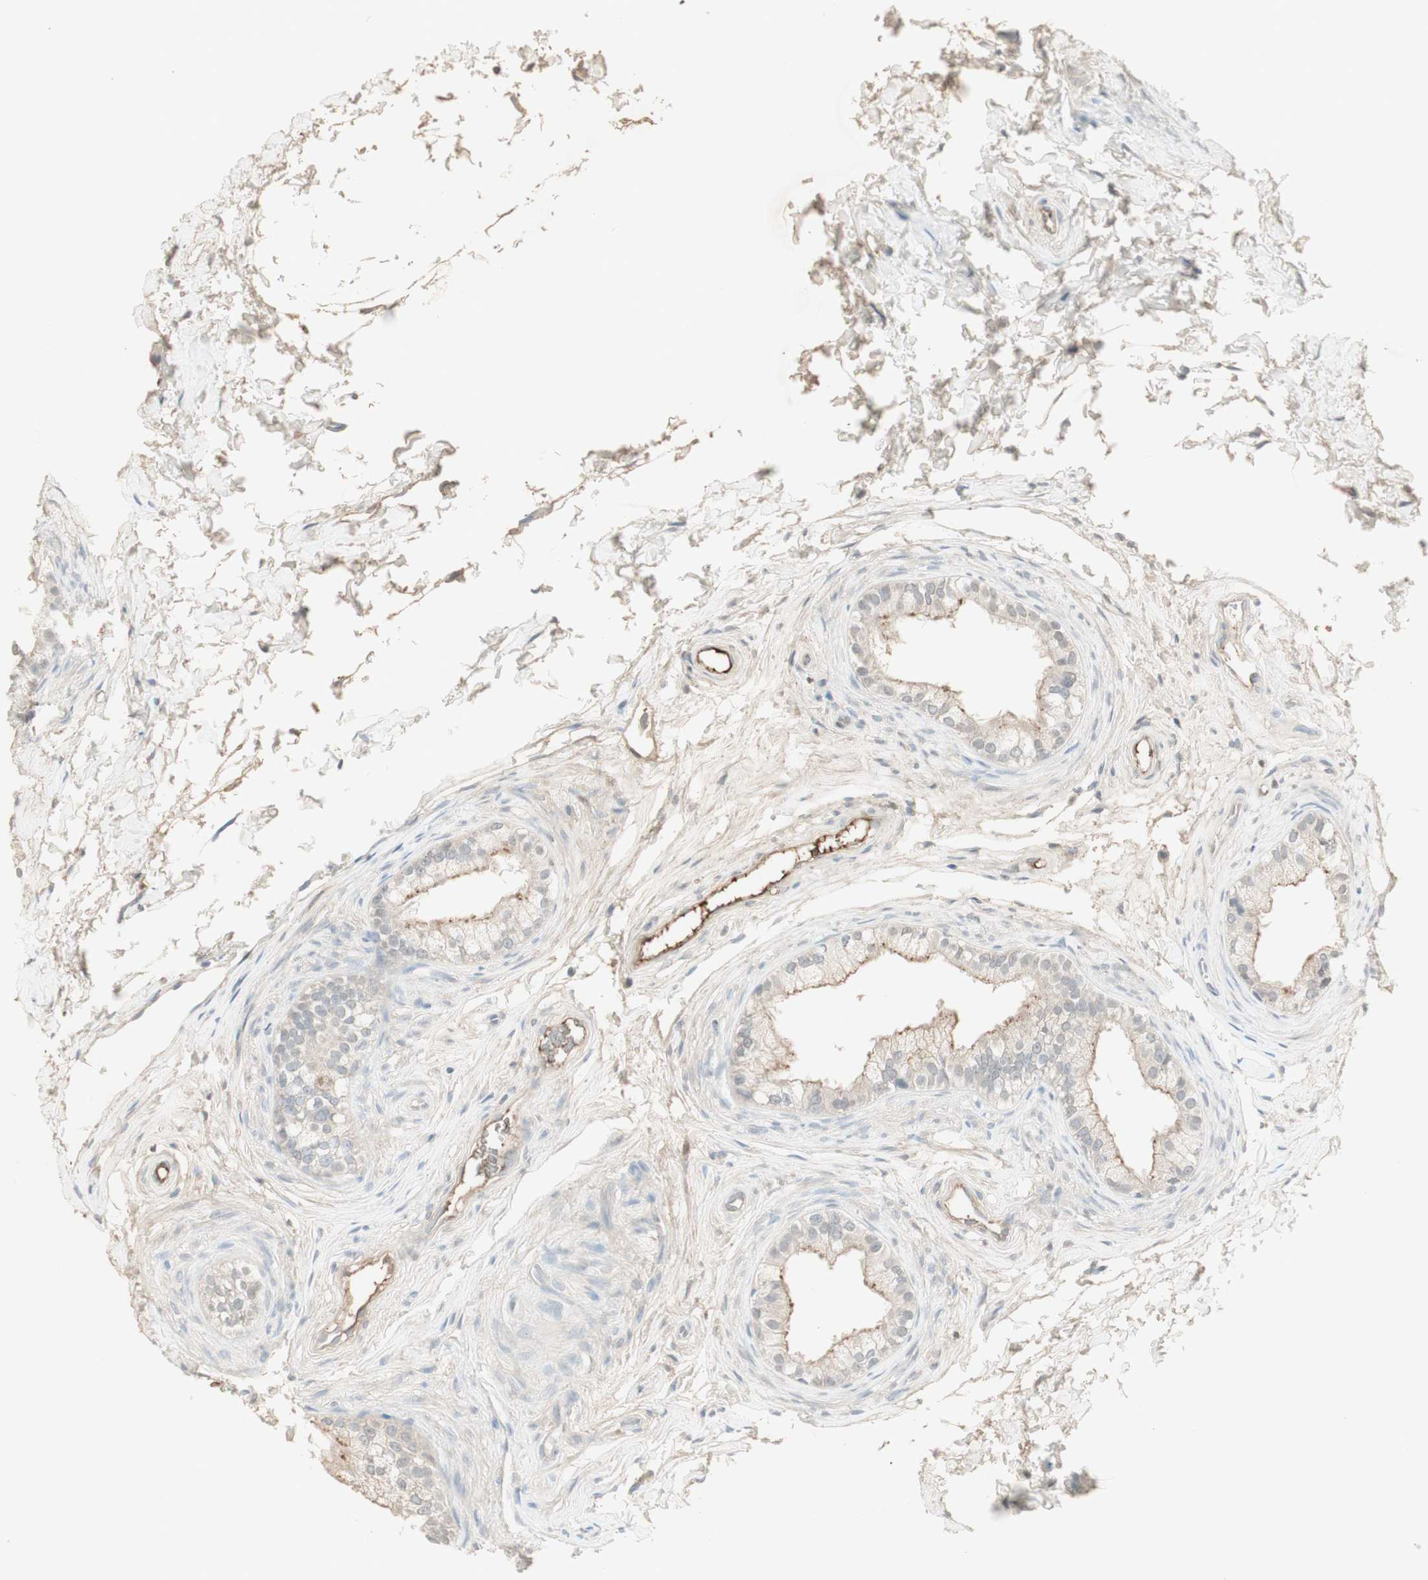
{"staining": {"intensity": "moderate", "quantity": "<25%", "location": "cytoplasmic/membranous"}, "tissue": "epididymis", "cell_type": "Glandular cells", "image_type": "normal", "snomed": [{"axis": "morphology", "description": "Normal tissue, NOS"}, {"axis": "topography", "description": "Epididymis"}], "caption": "Protein expression analysis of benign human epididymis reveals moderate cytoplasmic/membranous positivity in about <25% of glandular cells.", "gene": "IFNG", "patient": {"sex": "male", "age": 56}}